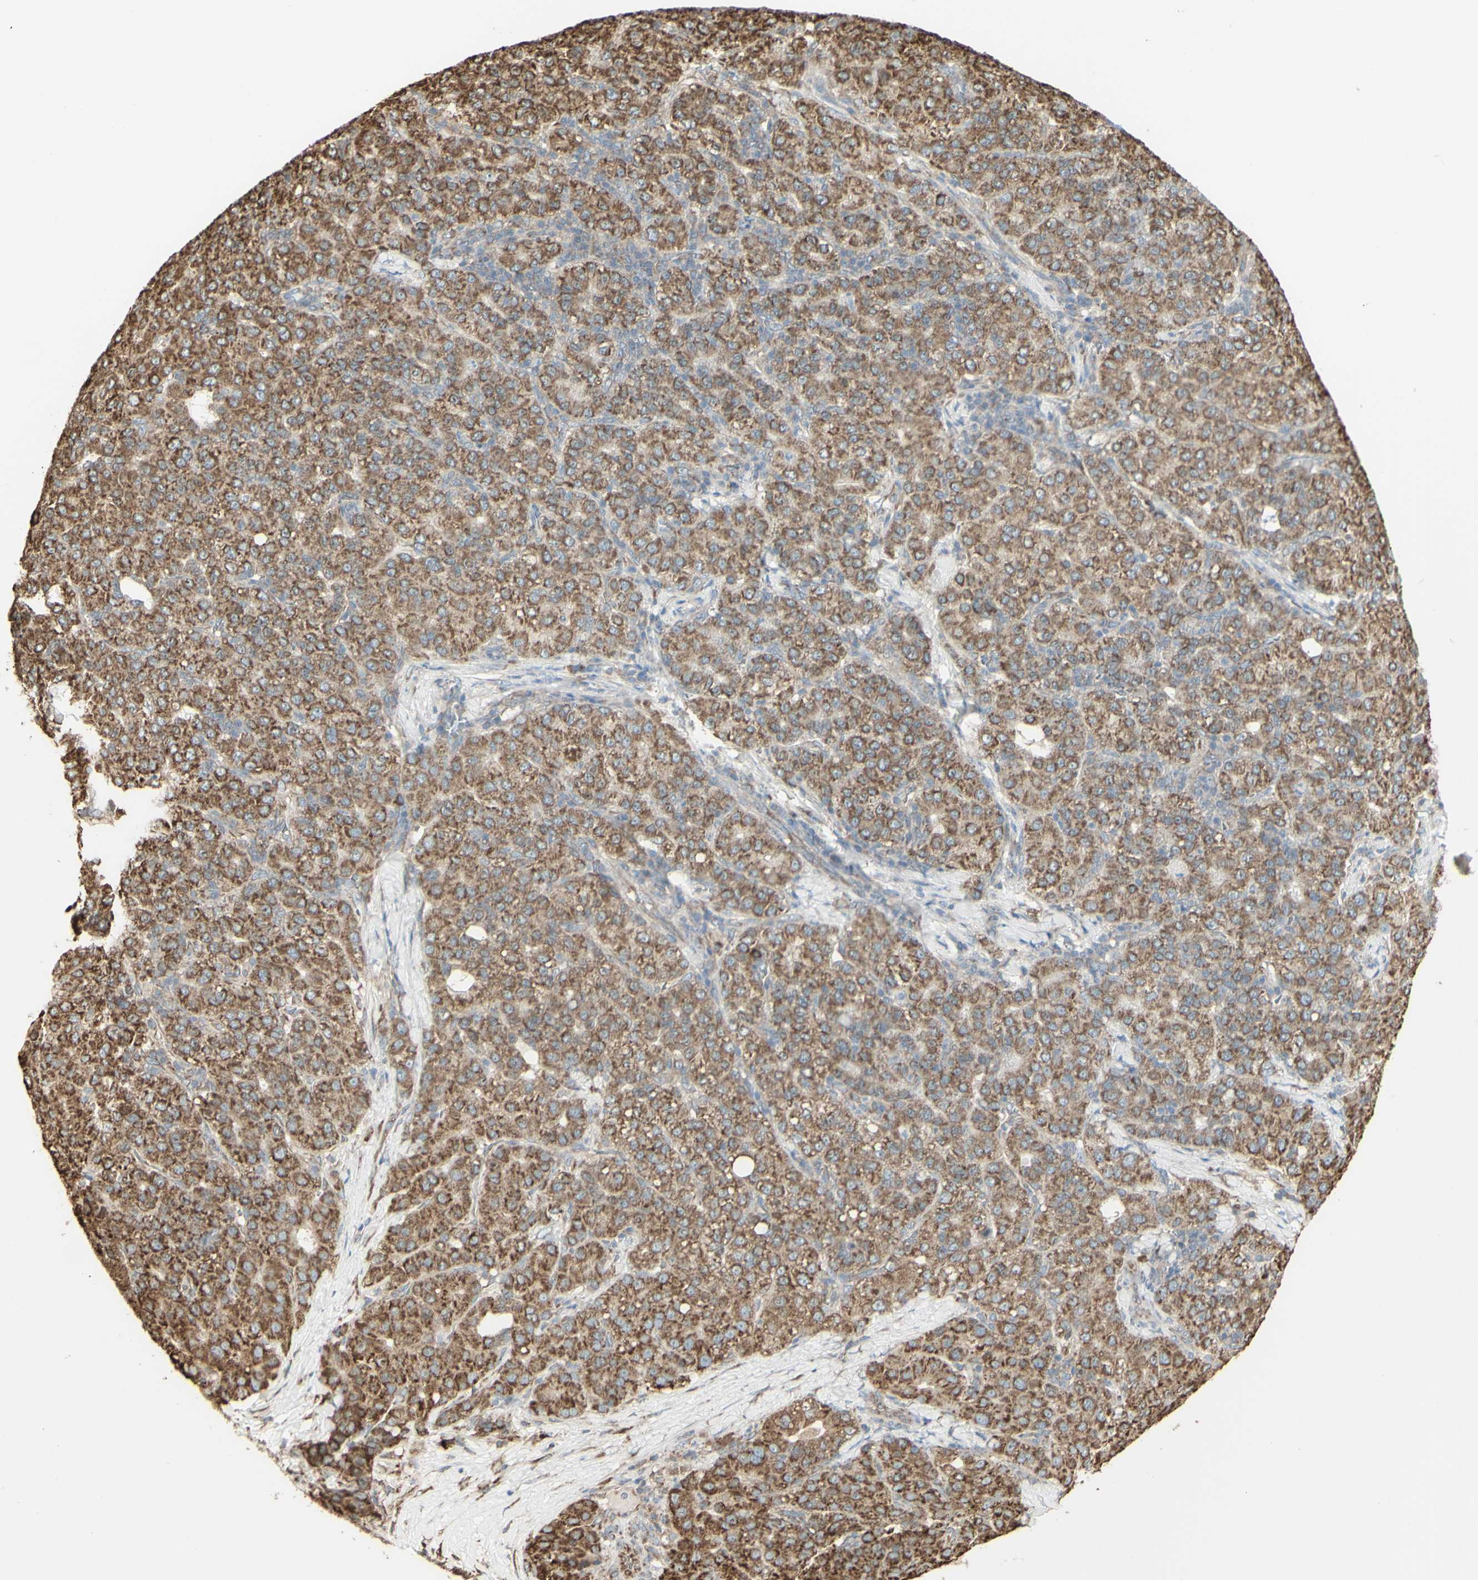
{"staining": {"intensity": "moderate", "quantity": ">75%", "location": "cytoplasmic/membranous"}, "tissue": "liver cancer", "cell_type": "Tumor cells", "image_type": "cancer", "snomed": [{"axis": "morphology", "description": "Carcinoma, Hepatocellular, NOS"}, {"axis": "topography", "description": "Liver"}], "caption": "This is a photomicrograph of immunohistochemistry staining of liver cancer (hepatocellular carcinoma), which shows moderate positivity in the cytoplasmic/membranous of tumor cells.", "gene": "EEF1B2", "patient": {"sex": "male", "age": 65}}